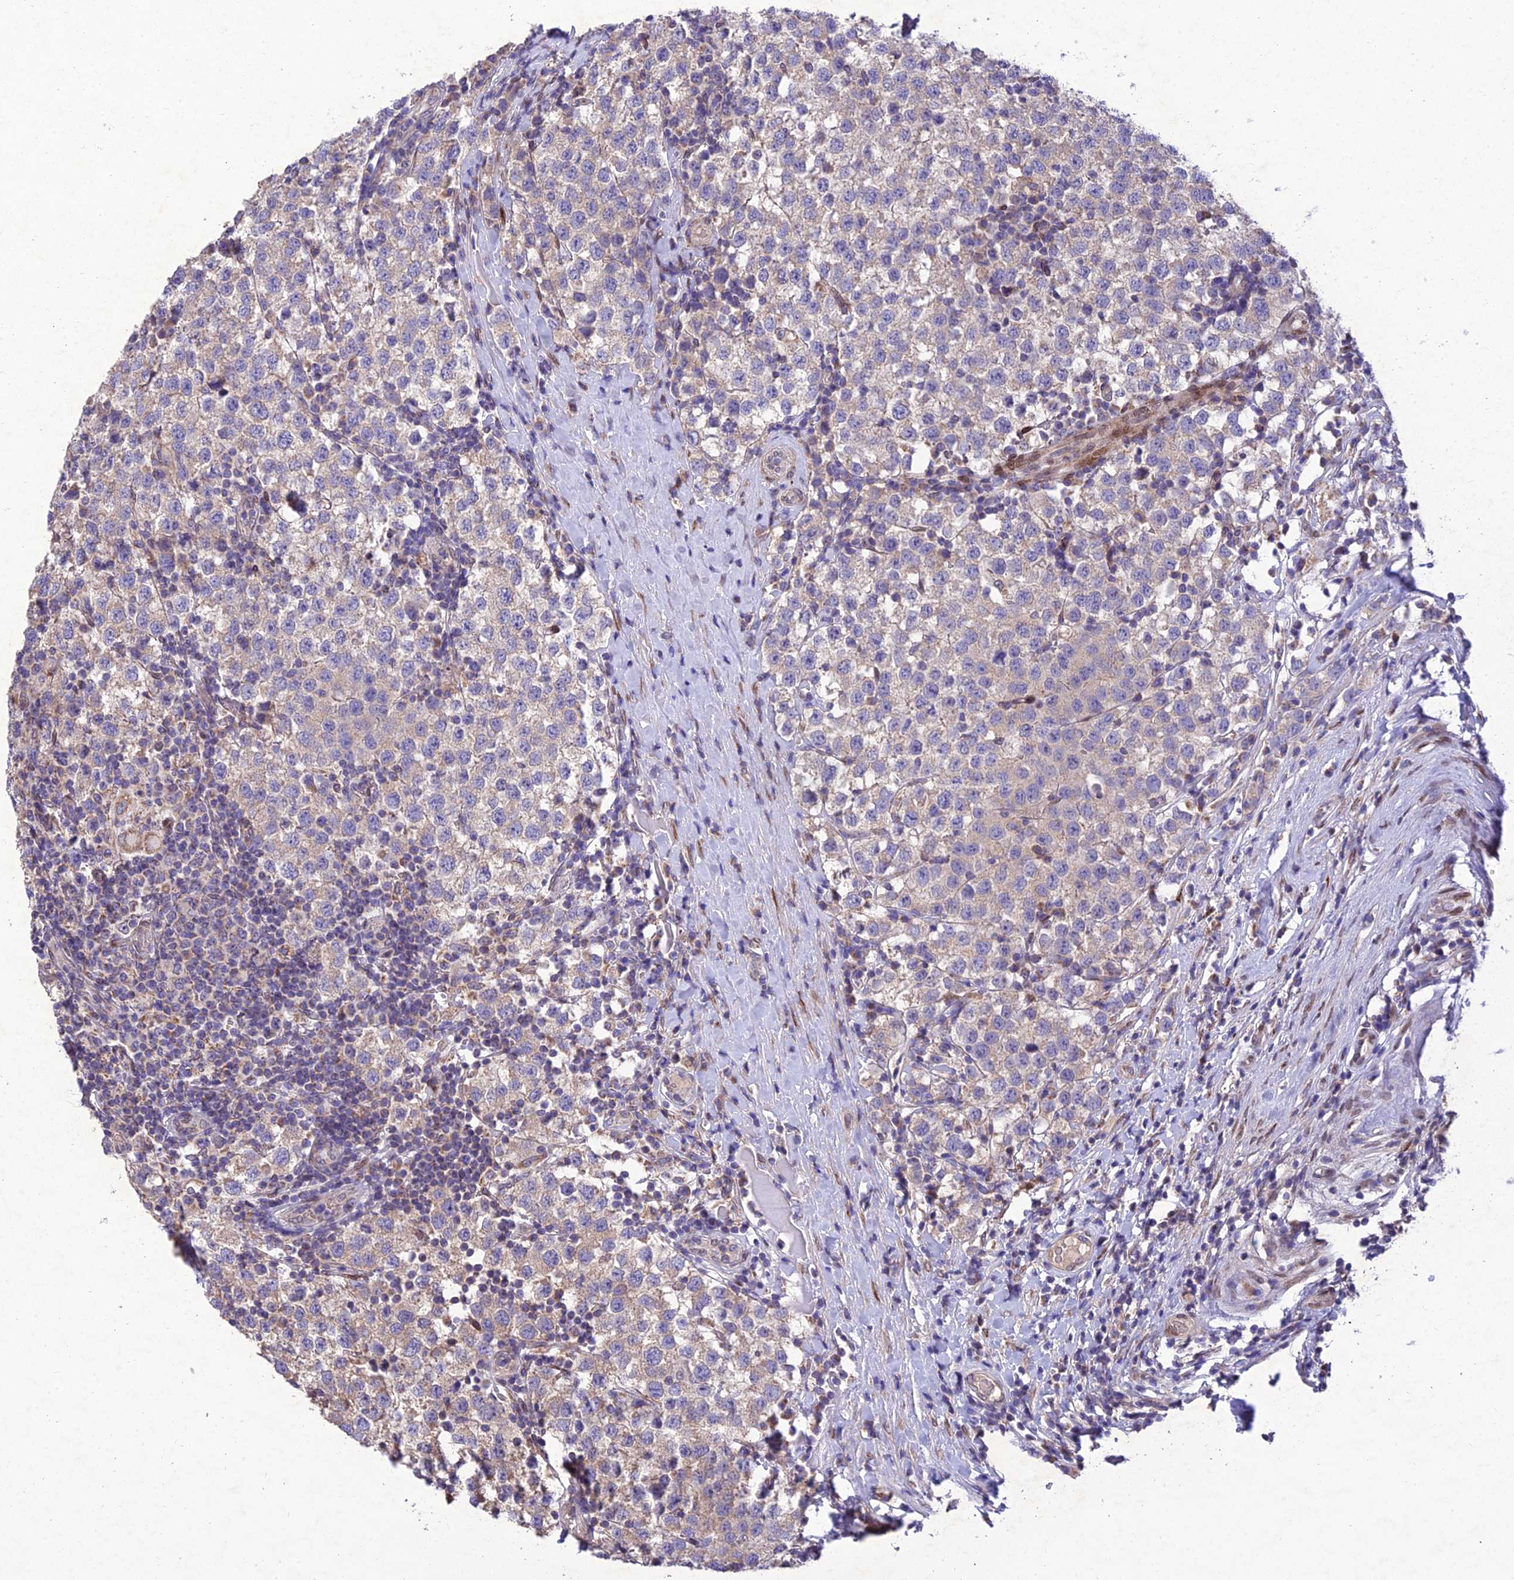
{"staining": {"intensity": "negative", "quantity": "none", "location": "none"}, "tissue": "testis cancer", "cell_type": "Tumor cells", "image_type": "cancer", "snomed": [{"axis": "morphology", "description": "Seminoma, NOS"}, {"axis": "topography", "description": "Testis"}], "caption": "Immunohistochemical staining of human testis cancer shows no significant staining in tumor cells. (Brightfield microscopy of DAB (3,3'-diaminobenzidine) immunohistochemistry (IHC) at high magnification).", "gene": "MGAT2", "patient": {"sex": "male", "age": 34}}